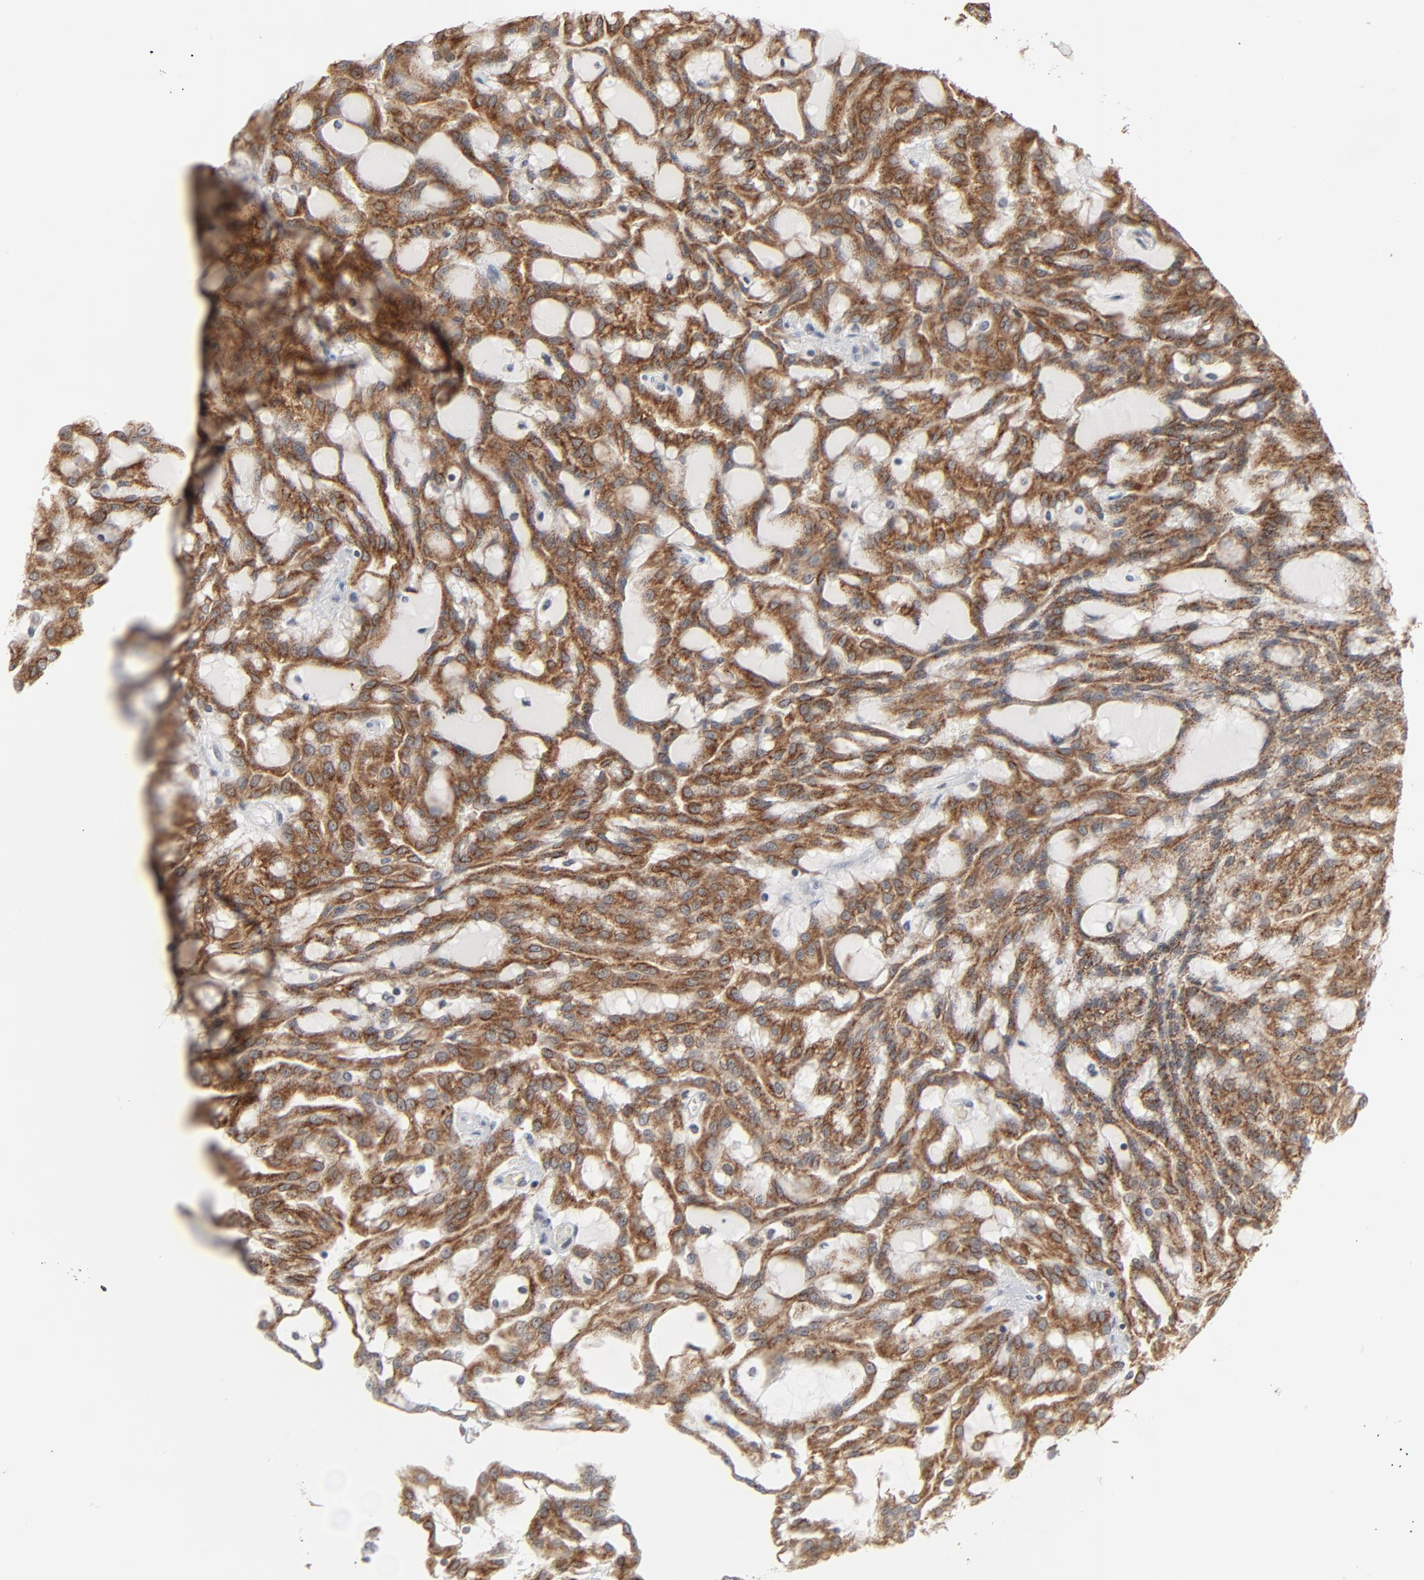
{"staining": {"intensity": "strong", "quantity": ">75%", "location": "cytoplasmic/membranous"}, "tissue": "renal cancer", "cell_type": "Tumor cells", "image_type": "cancer", "snomed": [{"axis": "morphology", "description": "Adenocarcinoma, NOS"}, {"axis": "topography", "description": "Kidney"}], "caption": "IHC photomicrograph of renal cancer (adenocarcinoma) stained for a protein (brown), which demonstrates high levels of strong cytoplasmic/membranous staining in approximately >75% of tumor cells.", "gene": "ITPR3", "patient": {"sex": "male", "age": 63}}